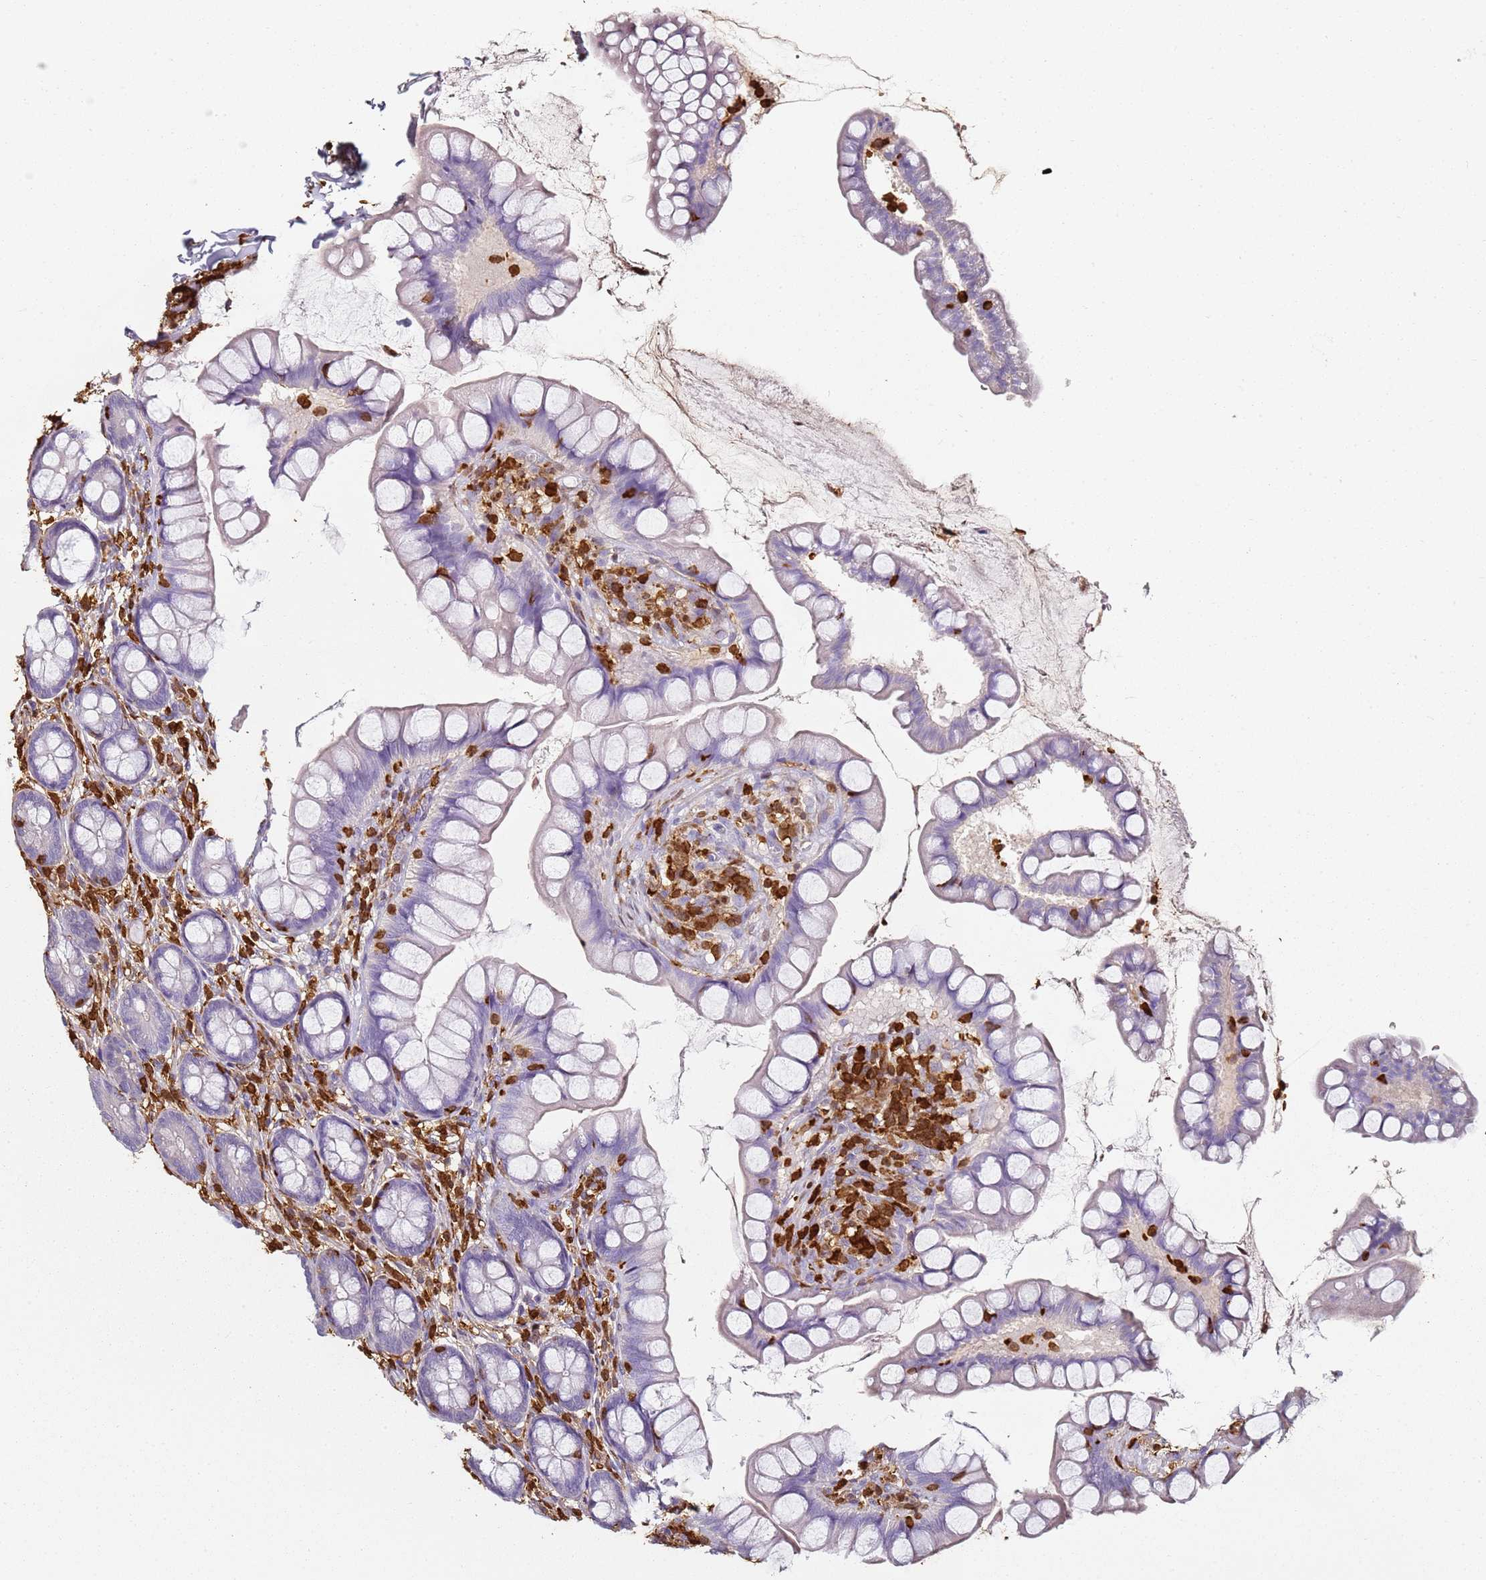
{"staining": {"intensity": "negative", "quantity": "none", "location": "none"}, "tissue": "small intestine", "cell_type": "Glandular cells", "image_type": "normal", "snomed": [{"axis": "morphology", "description": "Normal tissue, NOS"}, {"axis": "topography", "description": "Small intestine"}], "caption": "Unremarkable small intestine was stained to show a protein in brown. There is no significant staining in glandular cells. The staining was performed using DAB (3,3'-diaminobenzidine) to visualize the protein expression in brown, while the nuclei were stained in blue with hematoxylin (Magnification: 20x).", "gene": "S100A4", "patient": {"sex": "male", "age": 70}}